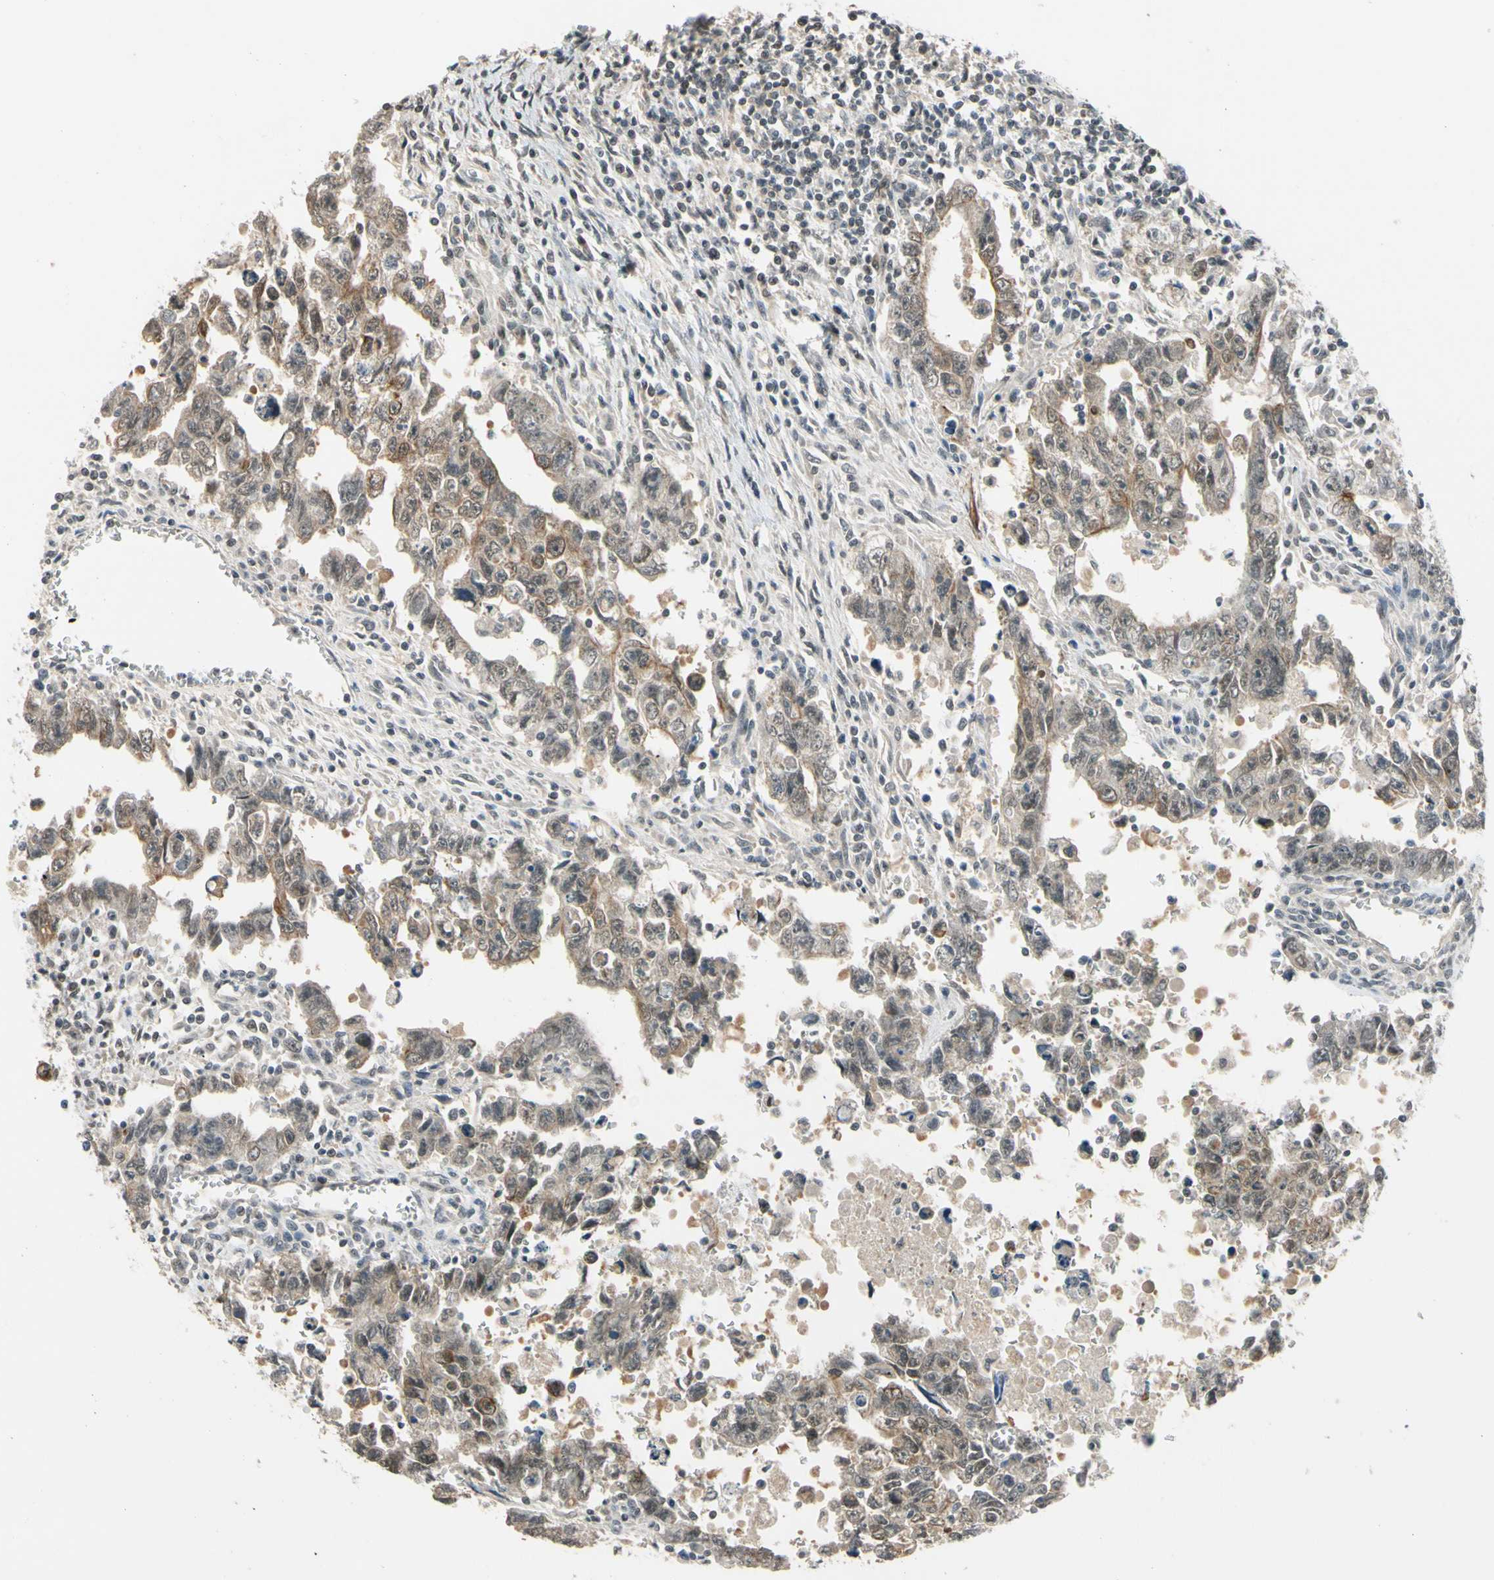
{"staining": {"intensity": "moderate", "quantity": ">75%", "location": "cytoplasmic/membranous"}, "tissue": "testis cancer", "cell_type": "Tumor cells", "image_type": "cancer", "snomed": [{"axis": "morphology", "description": "Carcinoma, Embryonal, NOS"}, {"axis": "topography", "description": "Testis"}], "caption": "Testis cancer (embryonal carcinoma) stained with DAB (3,3'-diaminobenzidine) immunohistochemistry (IHC) exhibits medium levels of moderate cytoplasmic/membranous staining in about >75% of tumor cells.", "gene": "TAF12", "patient": {"sex": "male", "age": 28}}